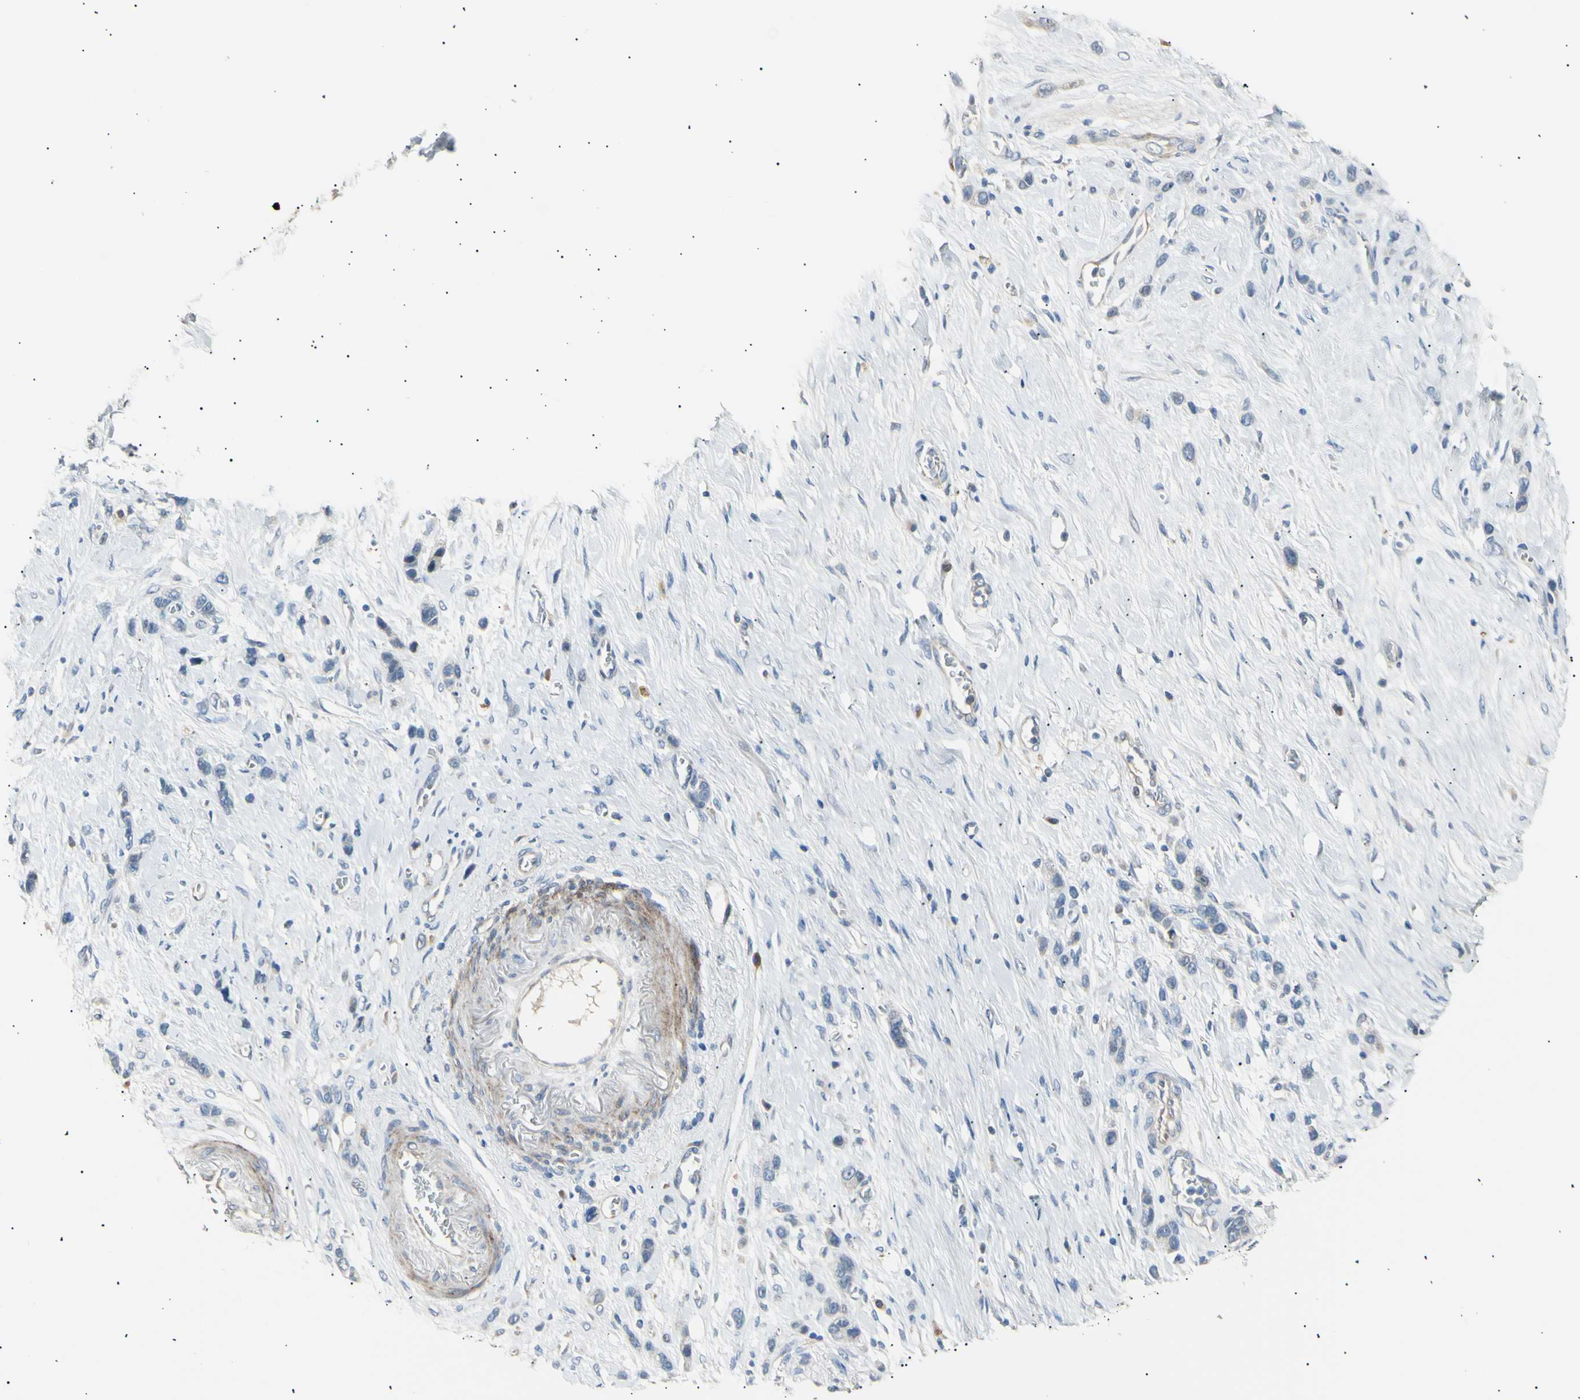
{"staining": {"intensity": "negative", "quantity": "none", "location": "none"}, "tissue": "stomach cancer", "cell_type": "Tumor cells", "image_type": "cancer", "snomed": [{"axis": "morphology", "description": "Normal tissue, NOS"}, {"axis": "morphology", "description": "Adenocarcinoma, NOS"}, {"axis": "morphology", "description": "Adenocarcinoma, High grade"}, {"axis": "topography", "description": "Stomach, upper"}, {"axis": "topography", "description": "Stomach"}], "caption": "DAB immunohistochemical staining of stomach adenocarcinoma (high-grade) reveals no significant expression in tumor cells.", "gene": "LDLR", "patient": {"sex": "female", "age": 65}}